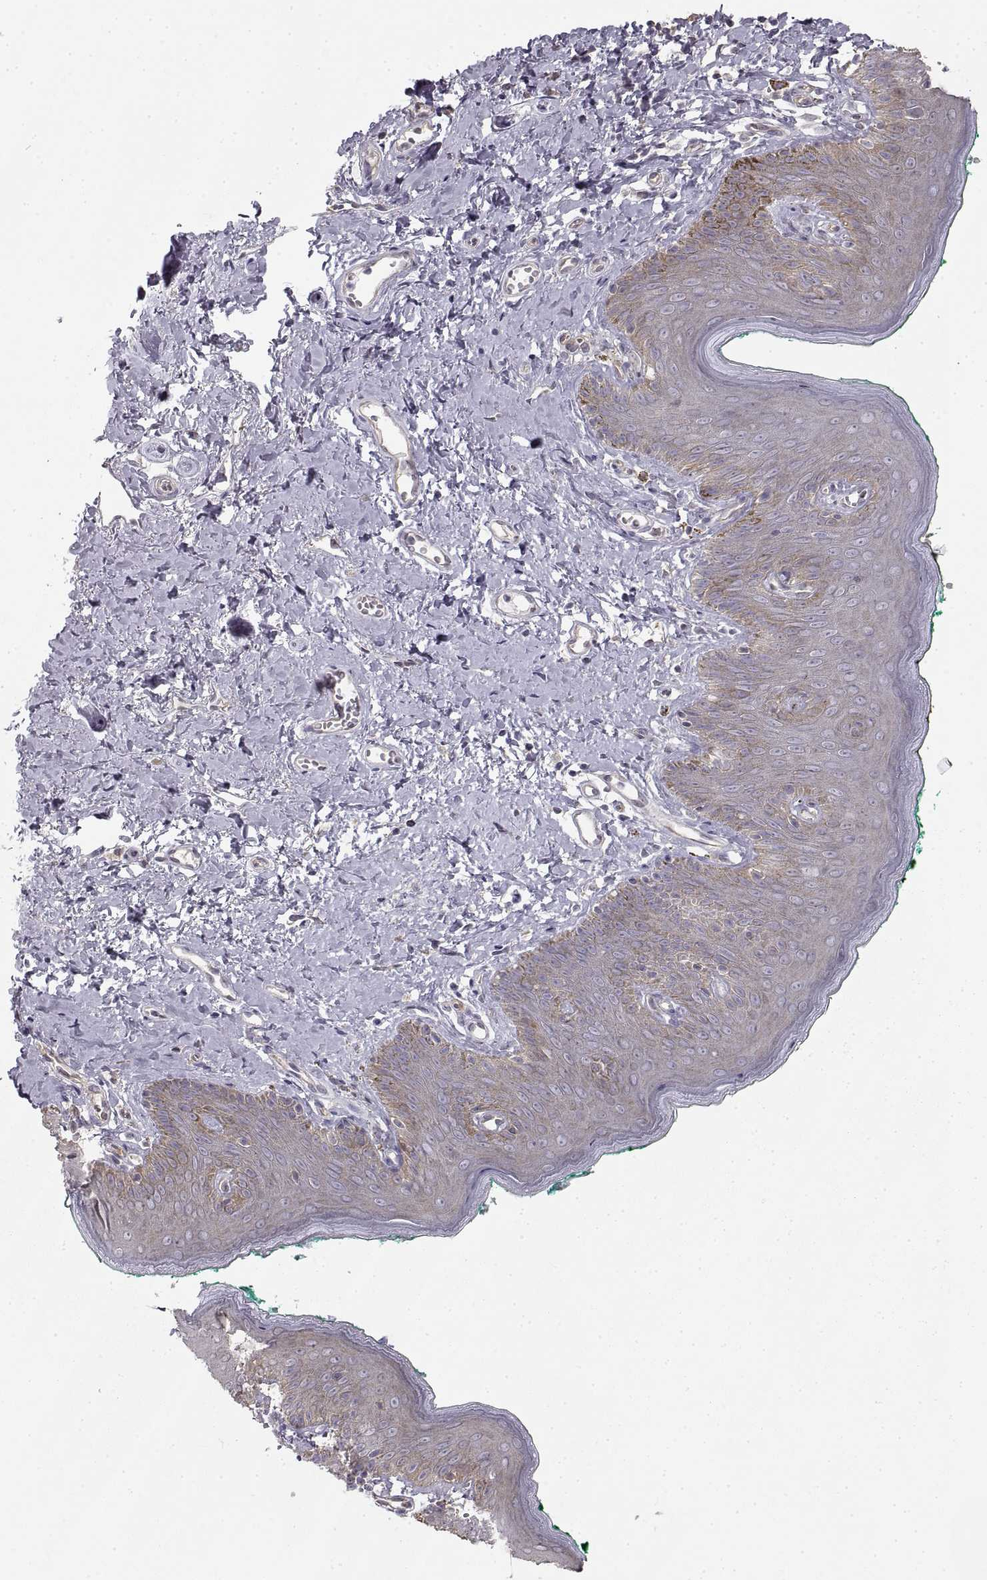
{"staining": {"intensity": "moderate", "quantity": "<25%", "location": "cytoplasmic/membranous"}, "tissue": "skin", "cell_type": "Epidermal cells", "image_type": "normal", "snomed": [{"axis": "morphology", "description": "Normal tissue, NOS"}, {"axis": "topography", "description": "Vulva"}], "caption": "Immunohistochemical staining of unremarkable human skin shows <25% levels of moderate cytoplasmic/membranous protein positivity in about <25% of epidermal cells. (Brightfield microscopy of DAB IHC at high magnification).", "gene": "HSP90AB1", "patient": {"sex": "female", "age": 66}}